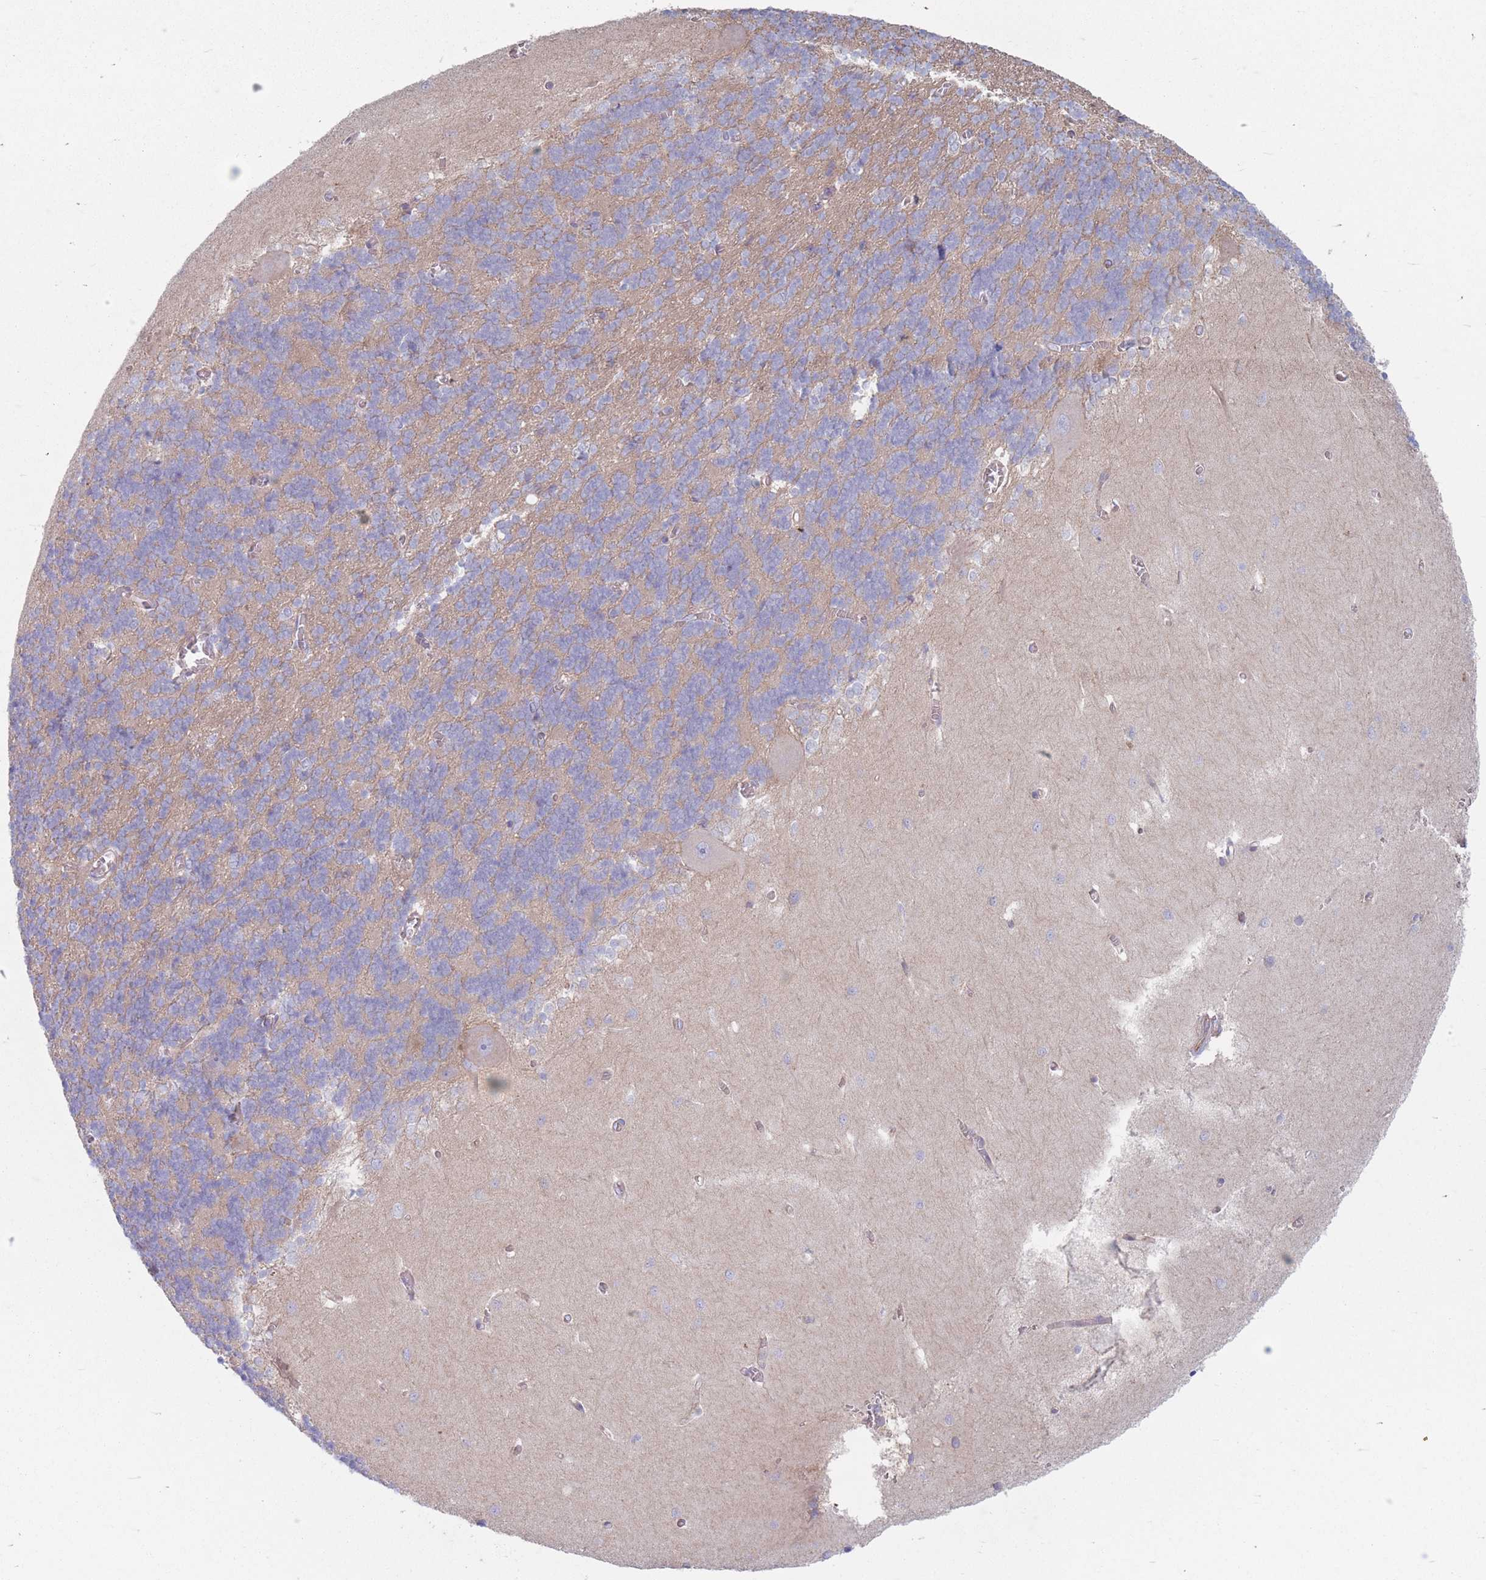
{"staining": {"intensity": "negative", "quantity": "none", "location": "none"}, "tissue": "cerebellum", "cell_type": "Cells in granular layer", "image_type": "normal", "snomed": [{"axis": "morphology", "description": "Normal tissue, NOS"}, {"axis": "topography", "description": "Cerebellum"}], "caption": "Human cerebellum stained for a protein using immunohistochemistry (IHC) displays no staining in cells in granular layer.", "gene": "PLPP1", "patient": {"sex": "male", "age": 37}}